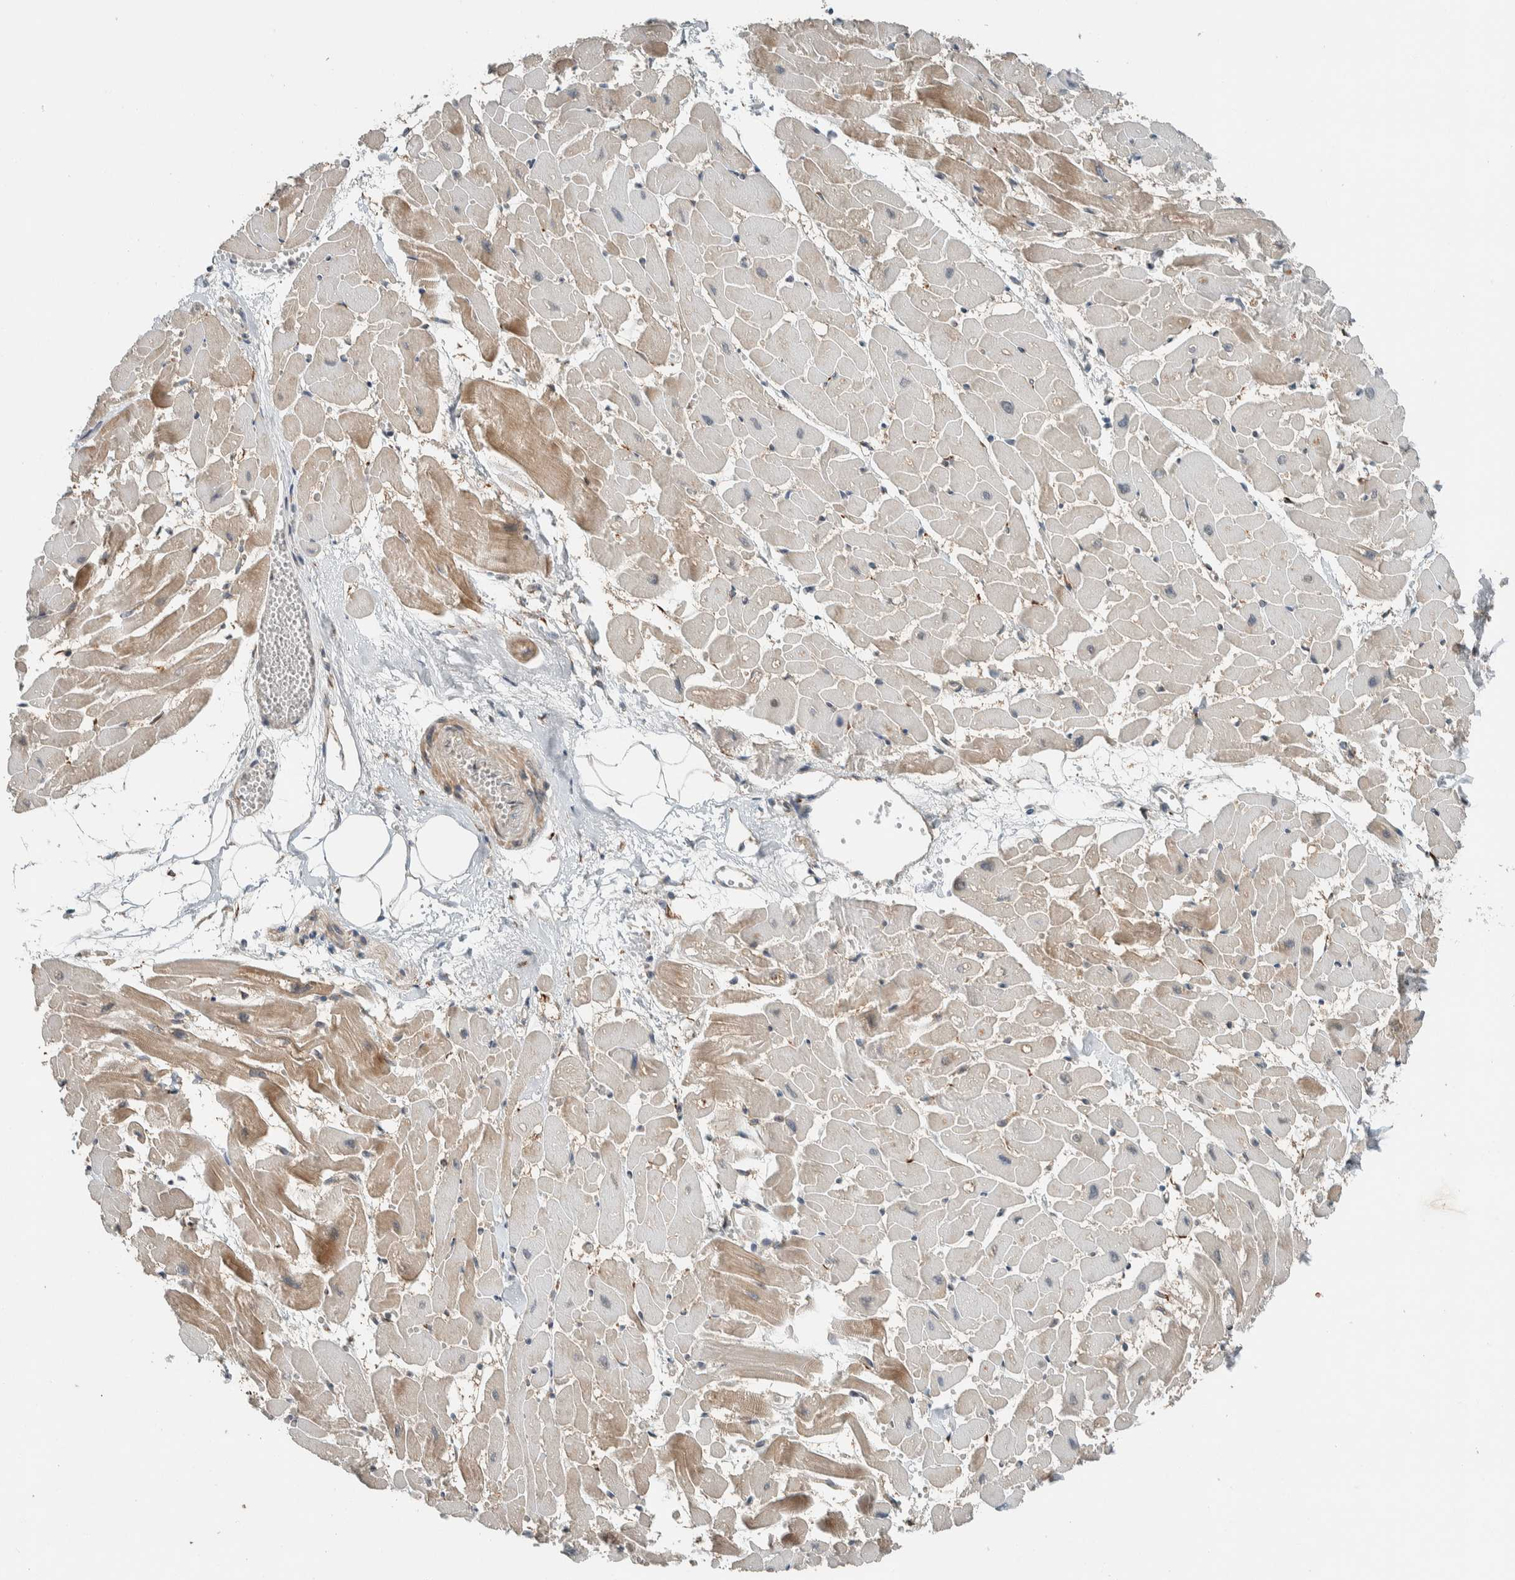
{"staining": {"intensity": "weak", "quantity": "<25%", "location": "cytoplasmic/membranous"}, "tissue": "heart muscle", "cell_type": "Cardiomyocytes", "image_type": "normal", "snomed": [{"axis": "morphology", "description": "Normal tissue, NOS"}, {"axis": "topography", "description": "Heart"}], "caption": "Protein analysis of normal heart muscle displays no significant expression in cardiomyocytes.", "gene": "CTBP2", "patient": {"sex": "female", "age": 19}}